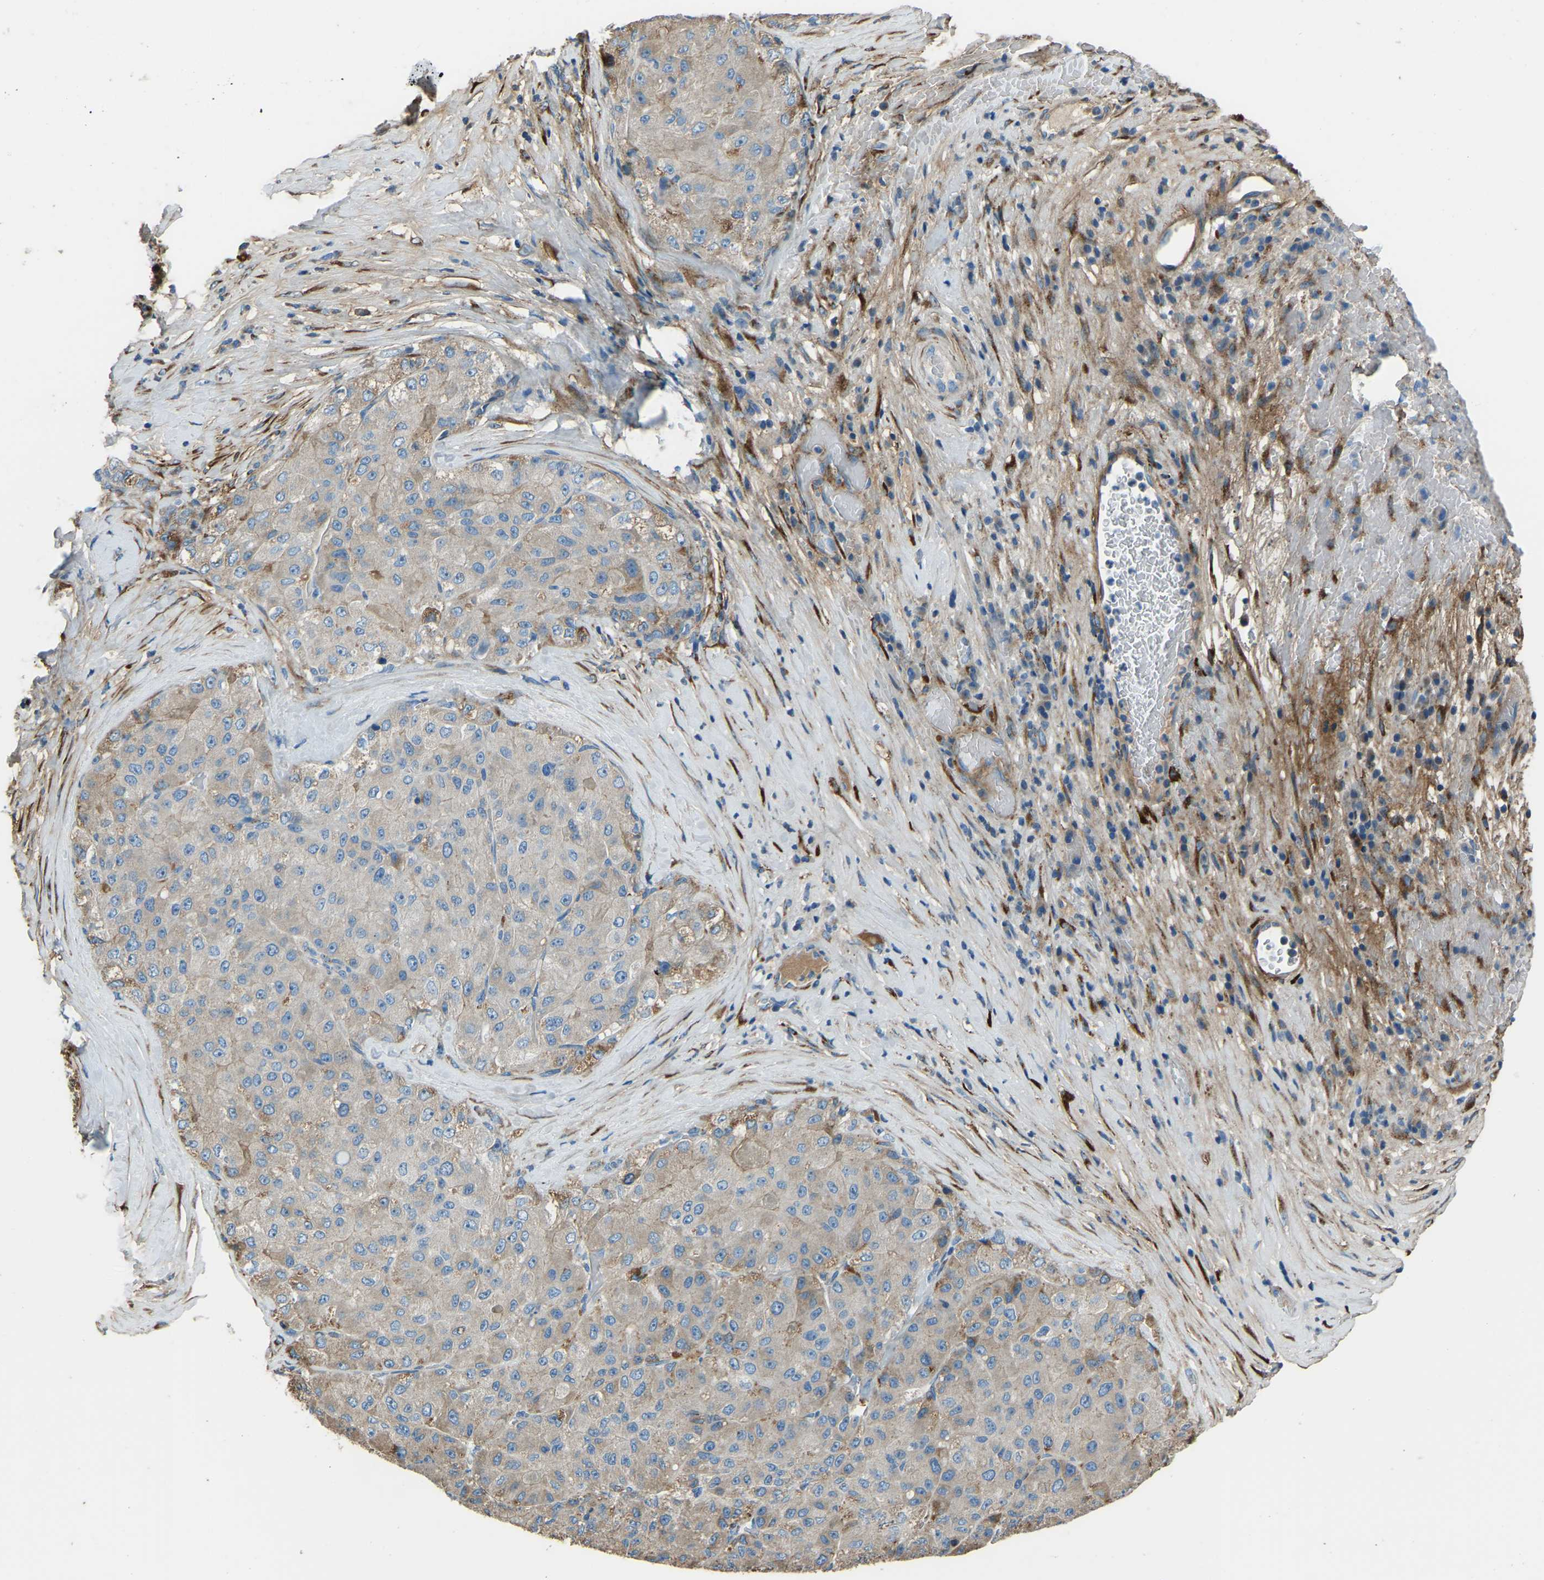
{"staining": {"intensity": "weak", "quantity": ">75%", "location": "cytoplasmic/membranous"}, "tissue": "liver cancer", "cell_type": "Tumor cells", "image_type": "cancer", "snomed": [{"axis": "morphology", "description": "Carcinoma, Hepatocellular, NOS"}, {"axis": "topography", "description": "Liver"}], "caption": "Immunohistochemical staining of liver cancer reveals low levels of weak cytoplasmic/membranous expression in approximately >75% of tumor cells. The staining was performed using DAB (3,3'-diaminobenzidine) to visualize the protein expression in brown, while the nuclei were stained in blue with hematoxylin (Magnification: 20x).", "gene": "COL3A1", "patient": {"sex": "male", "age": 80}}